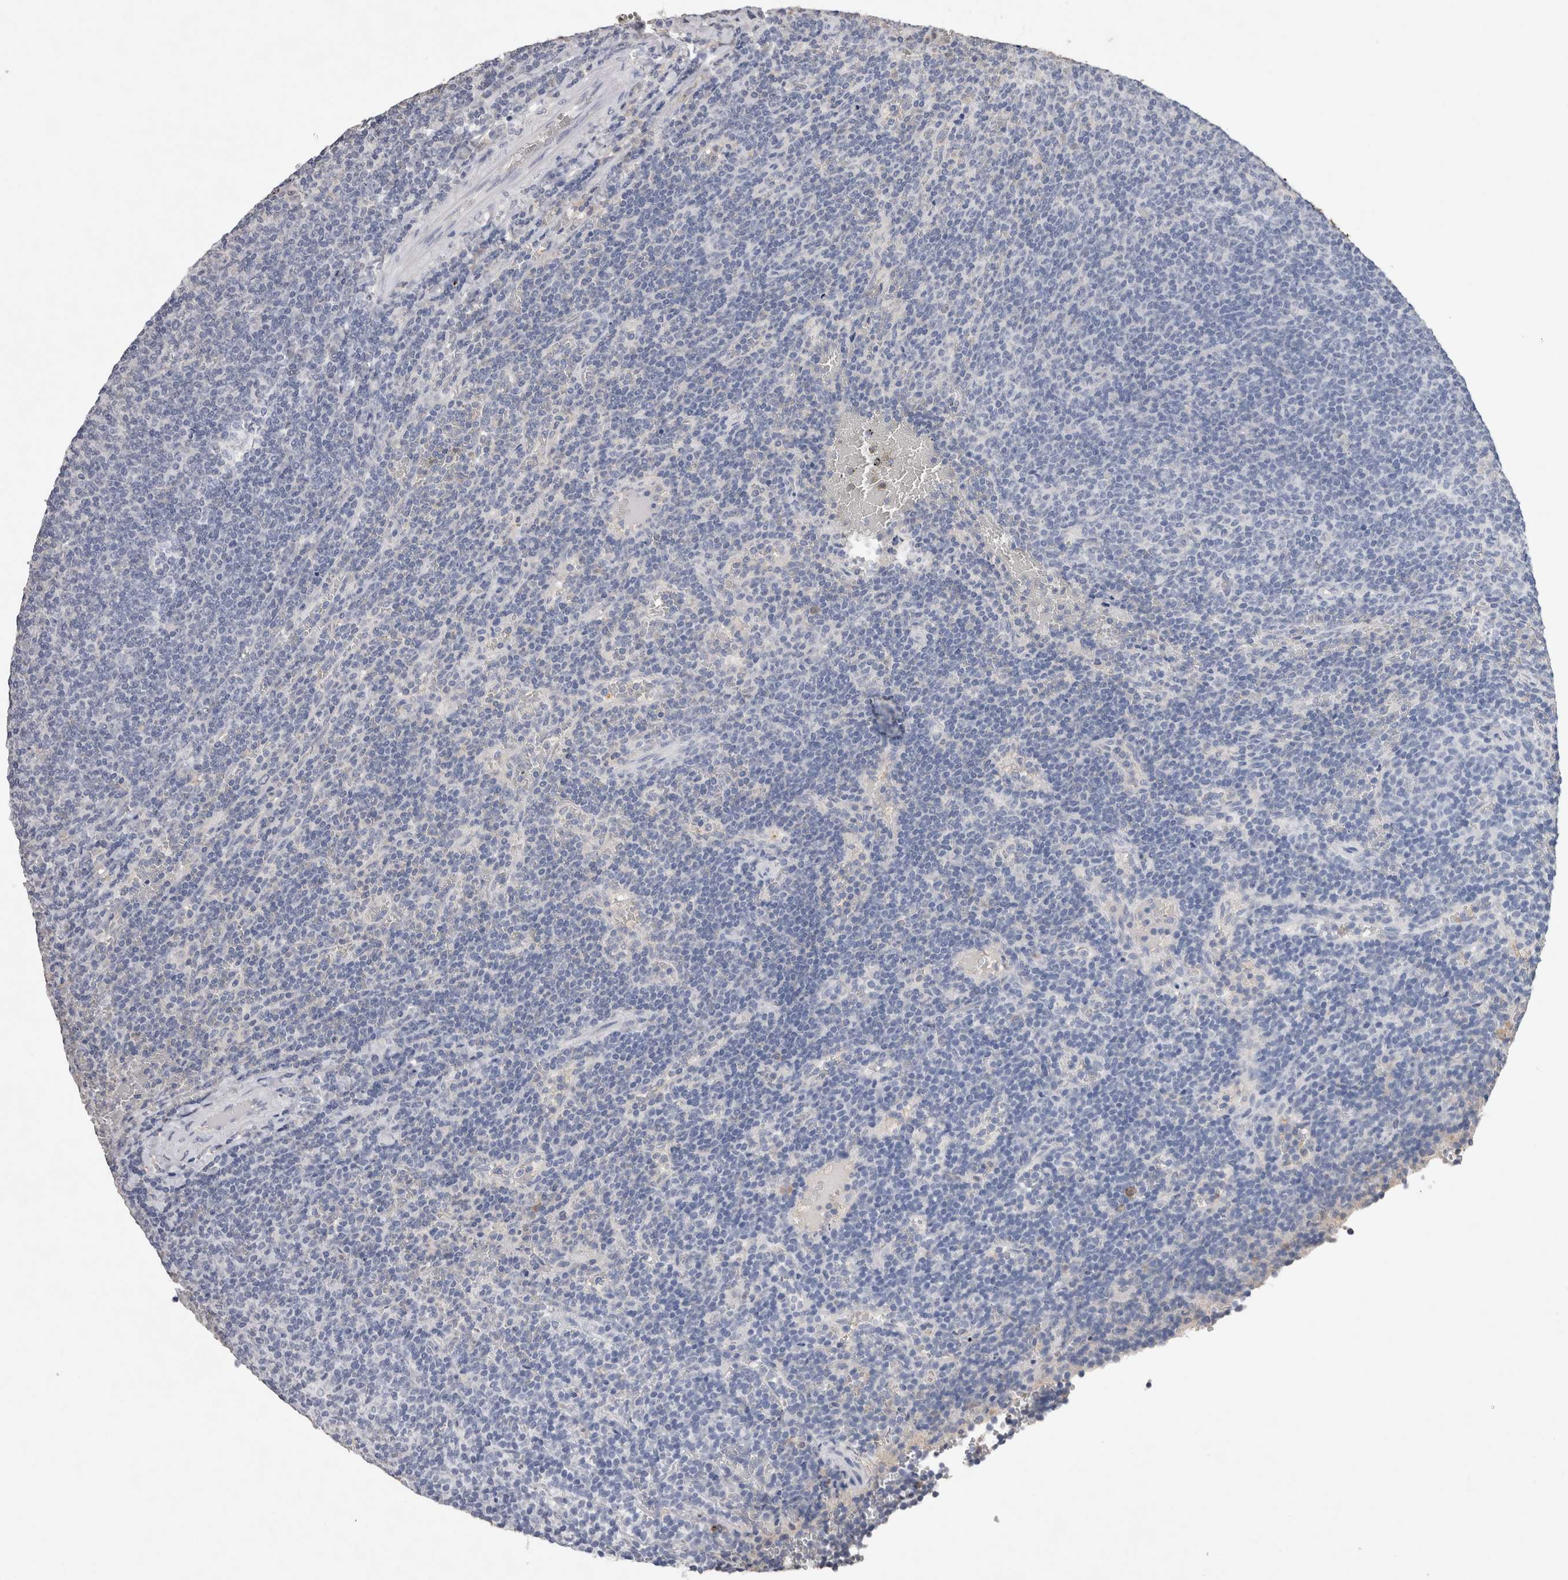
{"staining": {"intensity": "negative", "quantity": "none", "location": "none"}, "tissue": "lymphoma", "cell_type": "Tumor cells", "image_type": "cancer", "snomed": [{"axis": "morphology", "description": "Malignant lymphoma, non-Hodgkin's type, Low grade"}, {"axis": "topography", "description": "Spleen"}], "caption": "There is no significant expression in tumor cells of lymphoma. The staining is performed using DAB brown chromogen with nuclei counter-stained in using hematoxylin.", "gene": "FABP7", "patient": {"sex": "female", "age": 50}}